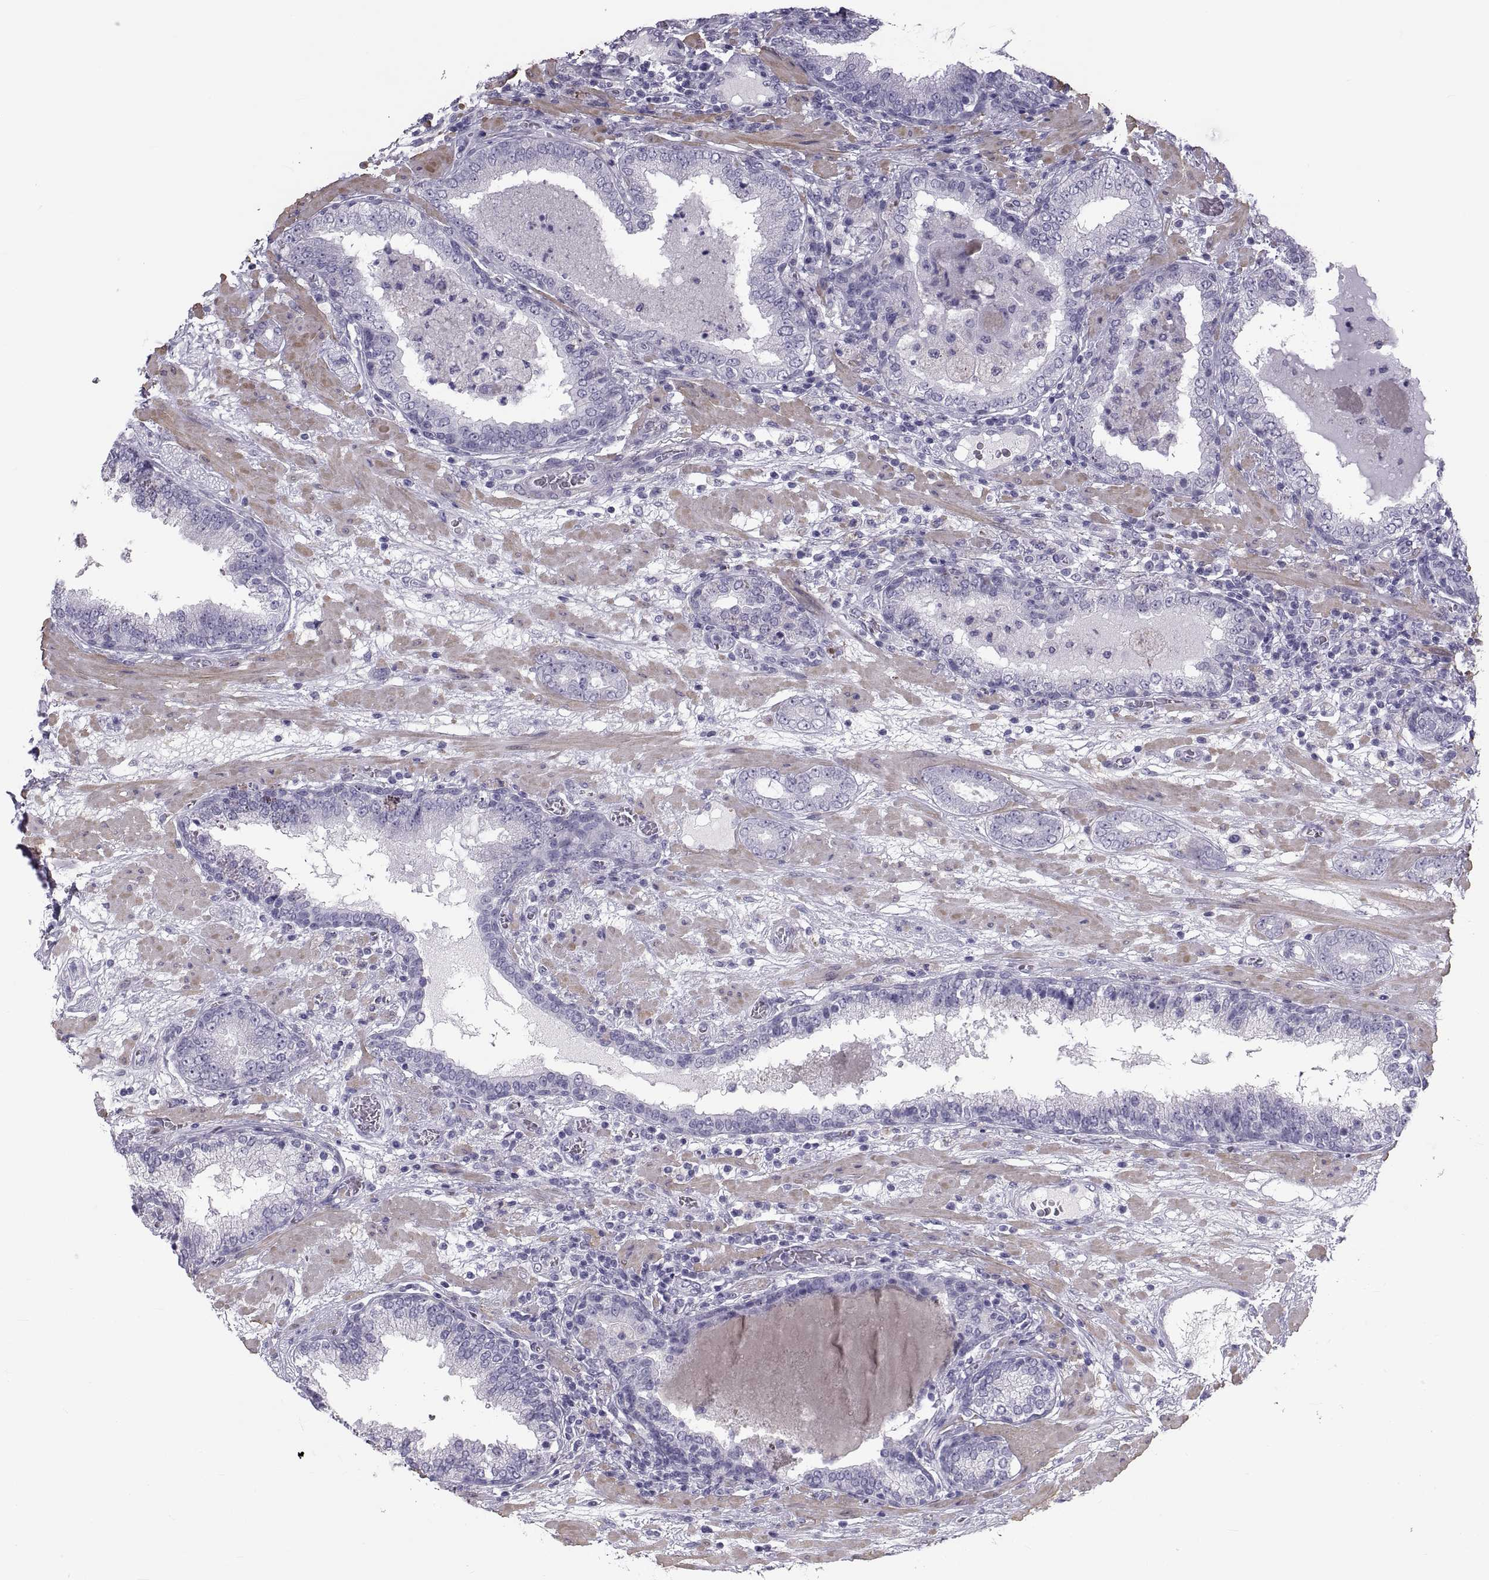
{"staining": {"intensity": "negative", "quantity": "none", "location": "none"}, "tissue": "prostate cancer", "cell_type": "Tumor cells", "image_type": "cancer", "snomed": [{"axis": "morphology", "description": "Adenocarcinoma, Low grade"}, {"axis": "topography", "description": "Prostate"}], "caption": "Low-grade adenocarcinoma (prostate) was stained to show a protein in brown. There is no significant positivity in tumor cells. (DAB (3,3'-diaminobenzidine) immunohistochemistry (IHC), high magnification).", "gene": "MAGEB1", "patient": {"sex": "male", "age": 60}}